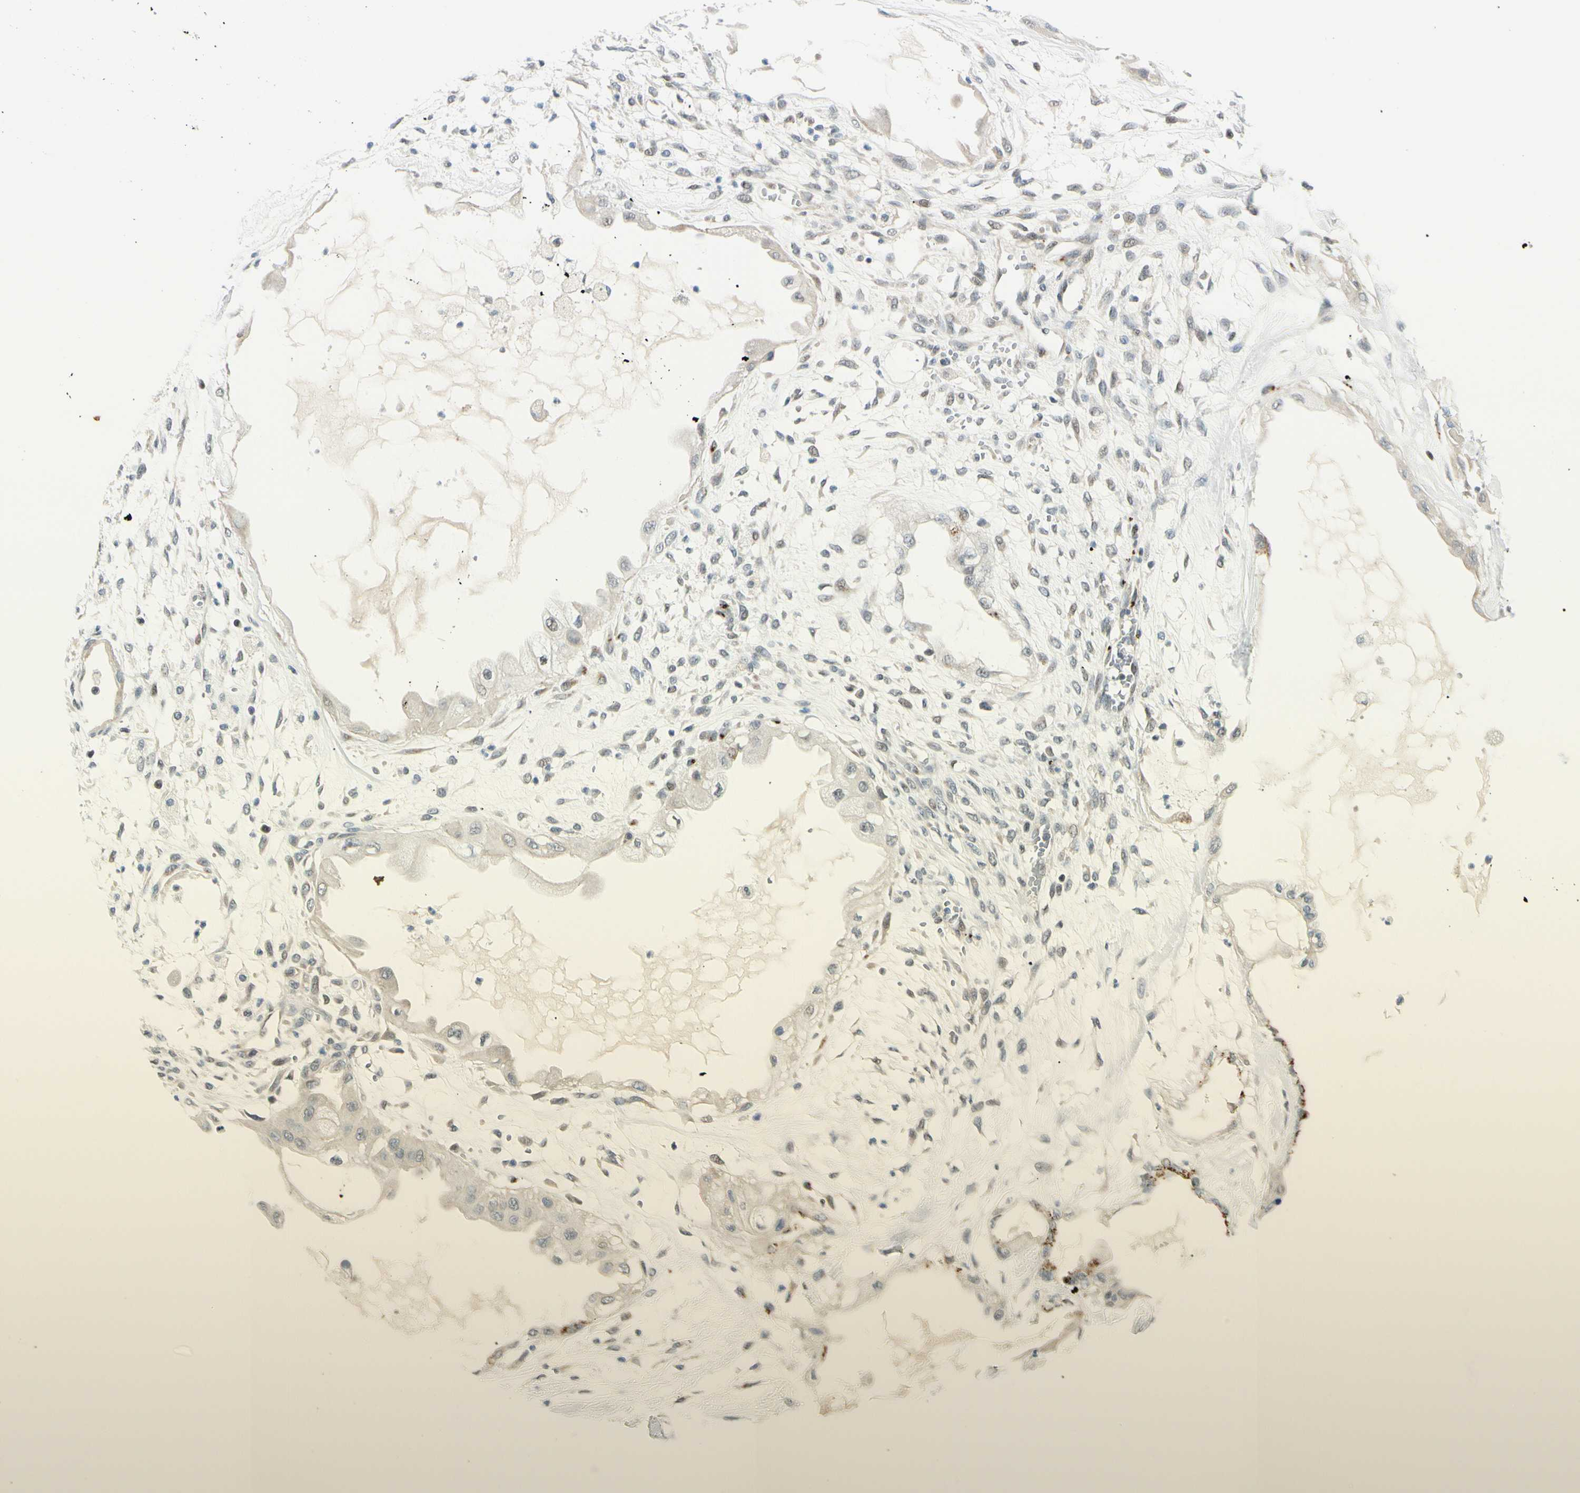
{"staining": {"intensity": "weak", "quantity": "<25%", "location": "nuclear"}, "tissue": "ovarian cancer", "cell_type": "Tumor cells", "image_type": "cancer", "snomed": [{"axis": "morphology", "description": "Carcinoma, NOS"}, {"axis": "morphology", "description": "Carcinoma, endometroid"}, {"axis": "topography", "description": "Ovary"}], "caption": "Tumor cells are negative for protein expression in human endometroid carcinoma (ovarian).", "gene": "B4GALNT1", "patient": {"sex": "female", "age": 50}}